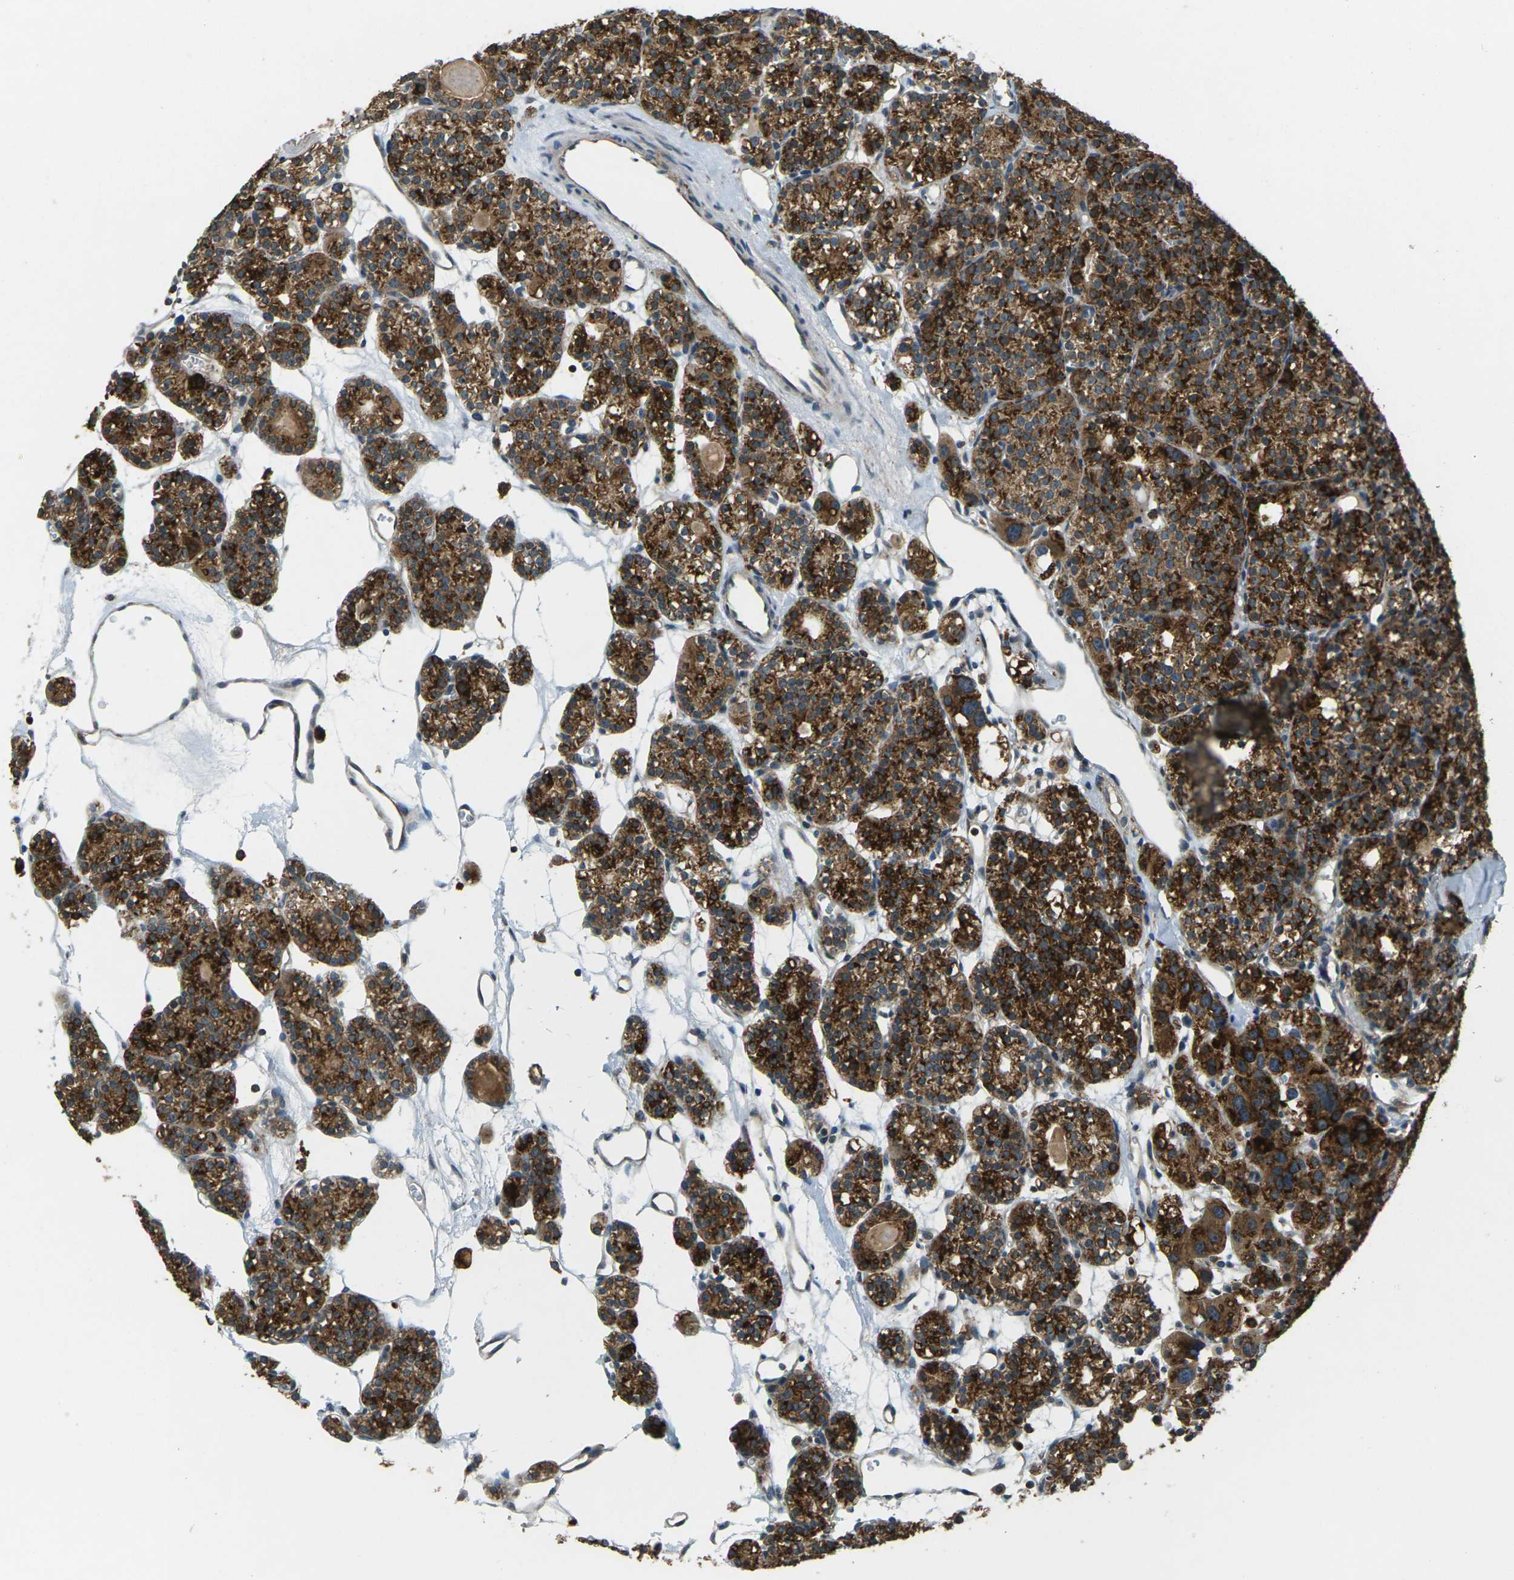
{"staining": {"intensity": "strong", "quantity": ">75%", "location": "cytoplasmic/membranous"}, "tissue": "parathyroid gland", "cell_type": "Glandular cells", "image_type": "normal", "snomed": [{"axis": "morphology", "description": "Normal tissue, NOS"}, {"axis": "topography", "description": "Parathyroid gland"}], "caption": "Protein expression analysis of benign human parathyroid gland reveals strong cytoplasmic/membranous expression in about >75% of glandular cells. (DAB (3,3'-diaminobenzidine) = brown stain, brightfield microscopy at high magnification).", "gene": "SLC31A2", "patient": {"sex": "female", "age": 64}}